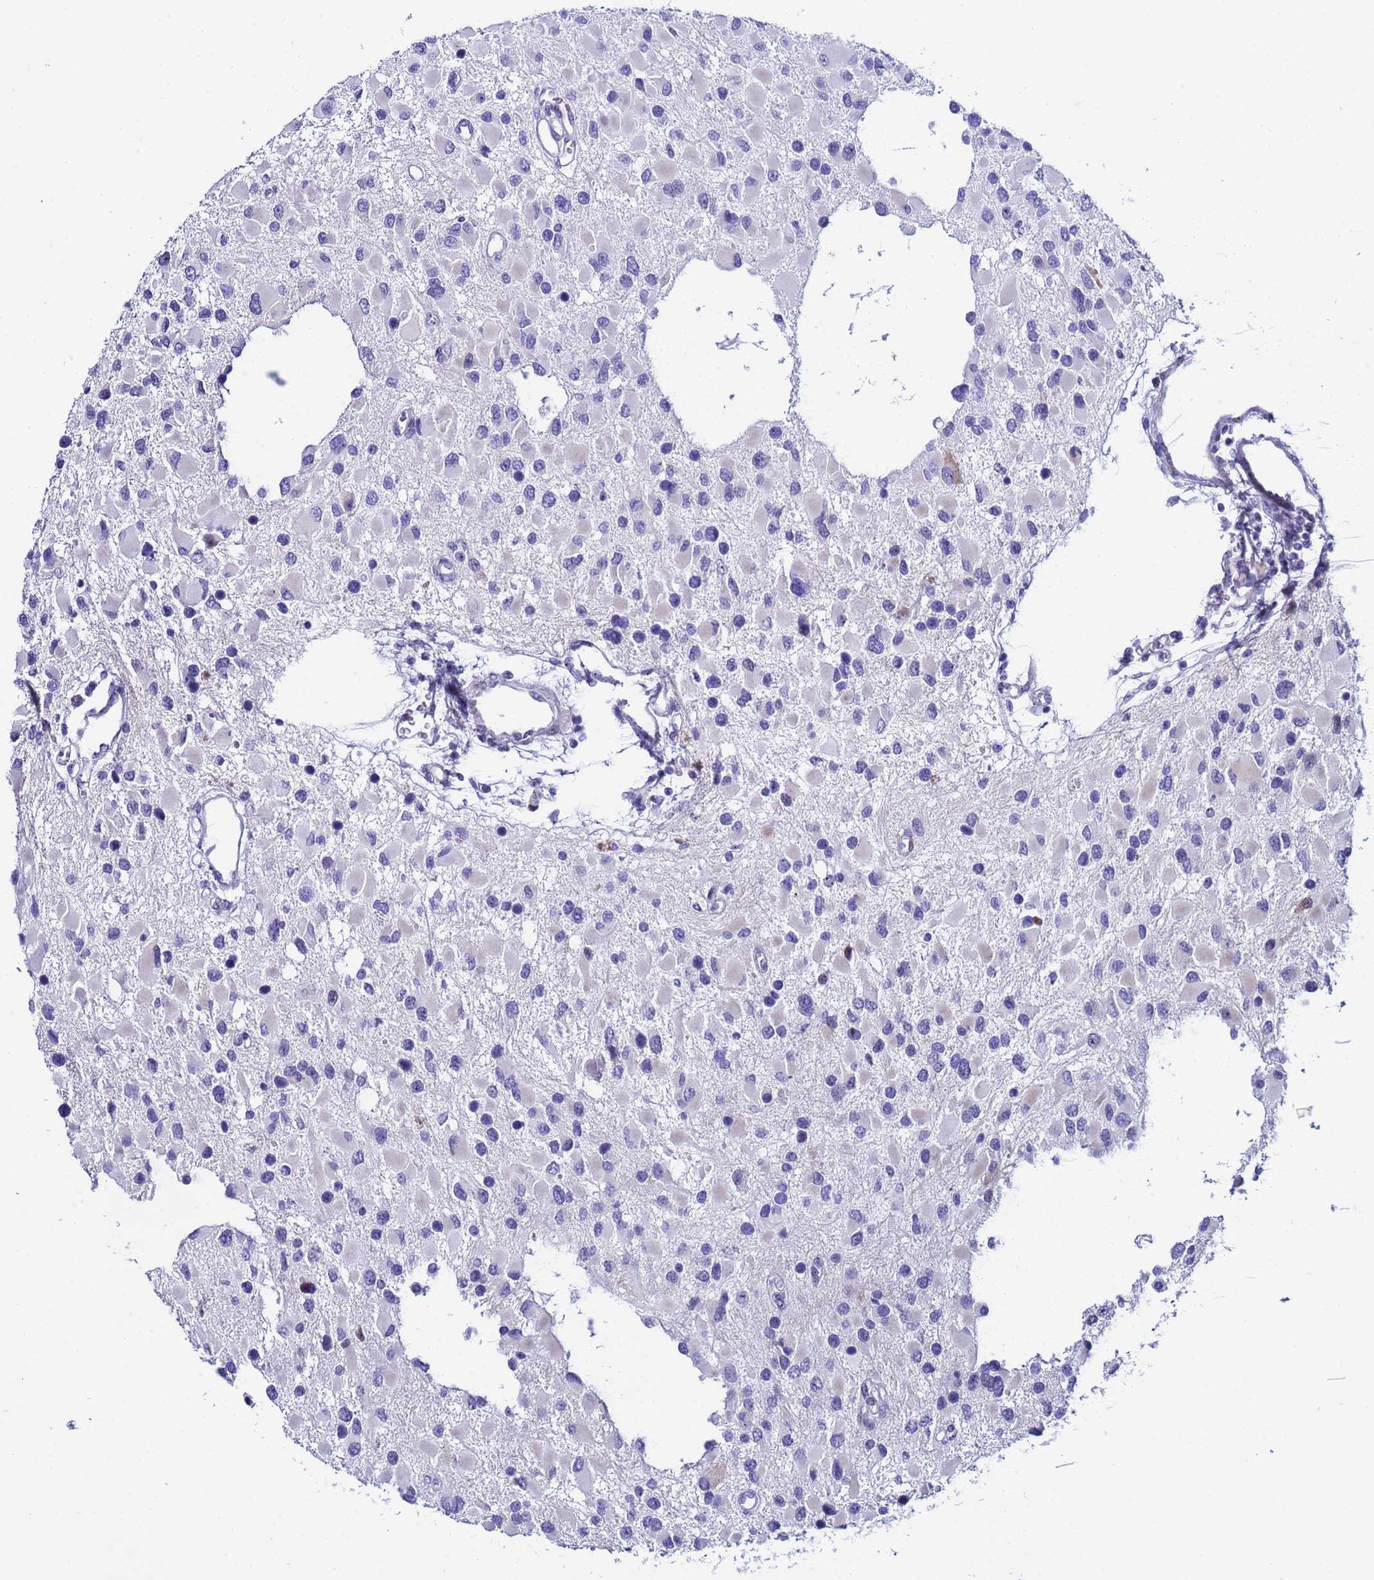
{"staining": {"intensity": "negative", "quantity": "none", "location": "none"}, "tissue": "glioma", "cell_type": "Tumor cells", "image_type": "cancer", "snomed": [{"axis": "morphology", "description": "Glioma, malignant, High grade"}, {"axis": "topography", "description": "Brain"}], "caption": "There is no significant positivity in tumor cells of glioma.", "gene": "POP5", "patient": {"sex": "male", "age": 53}}